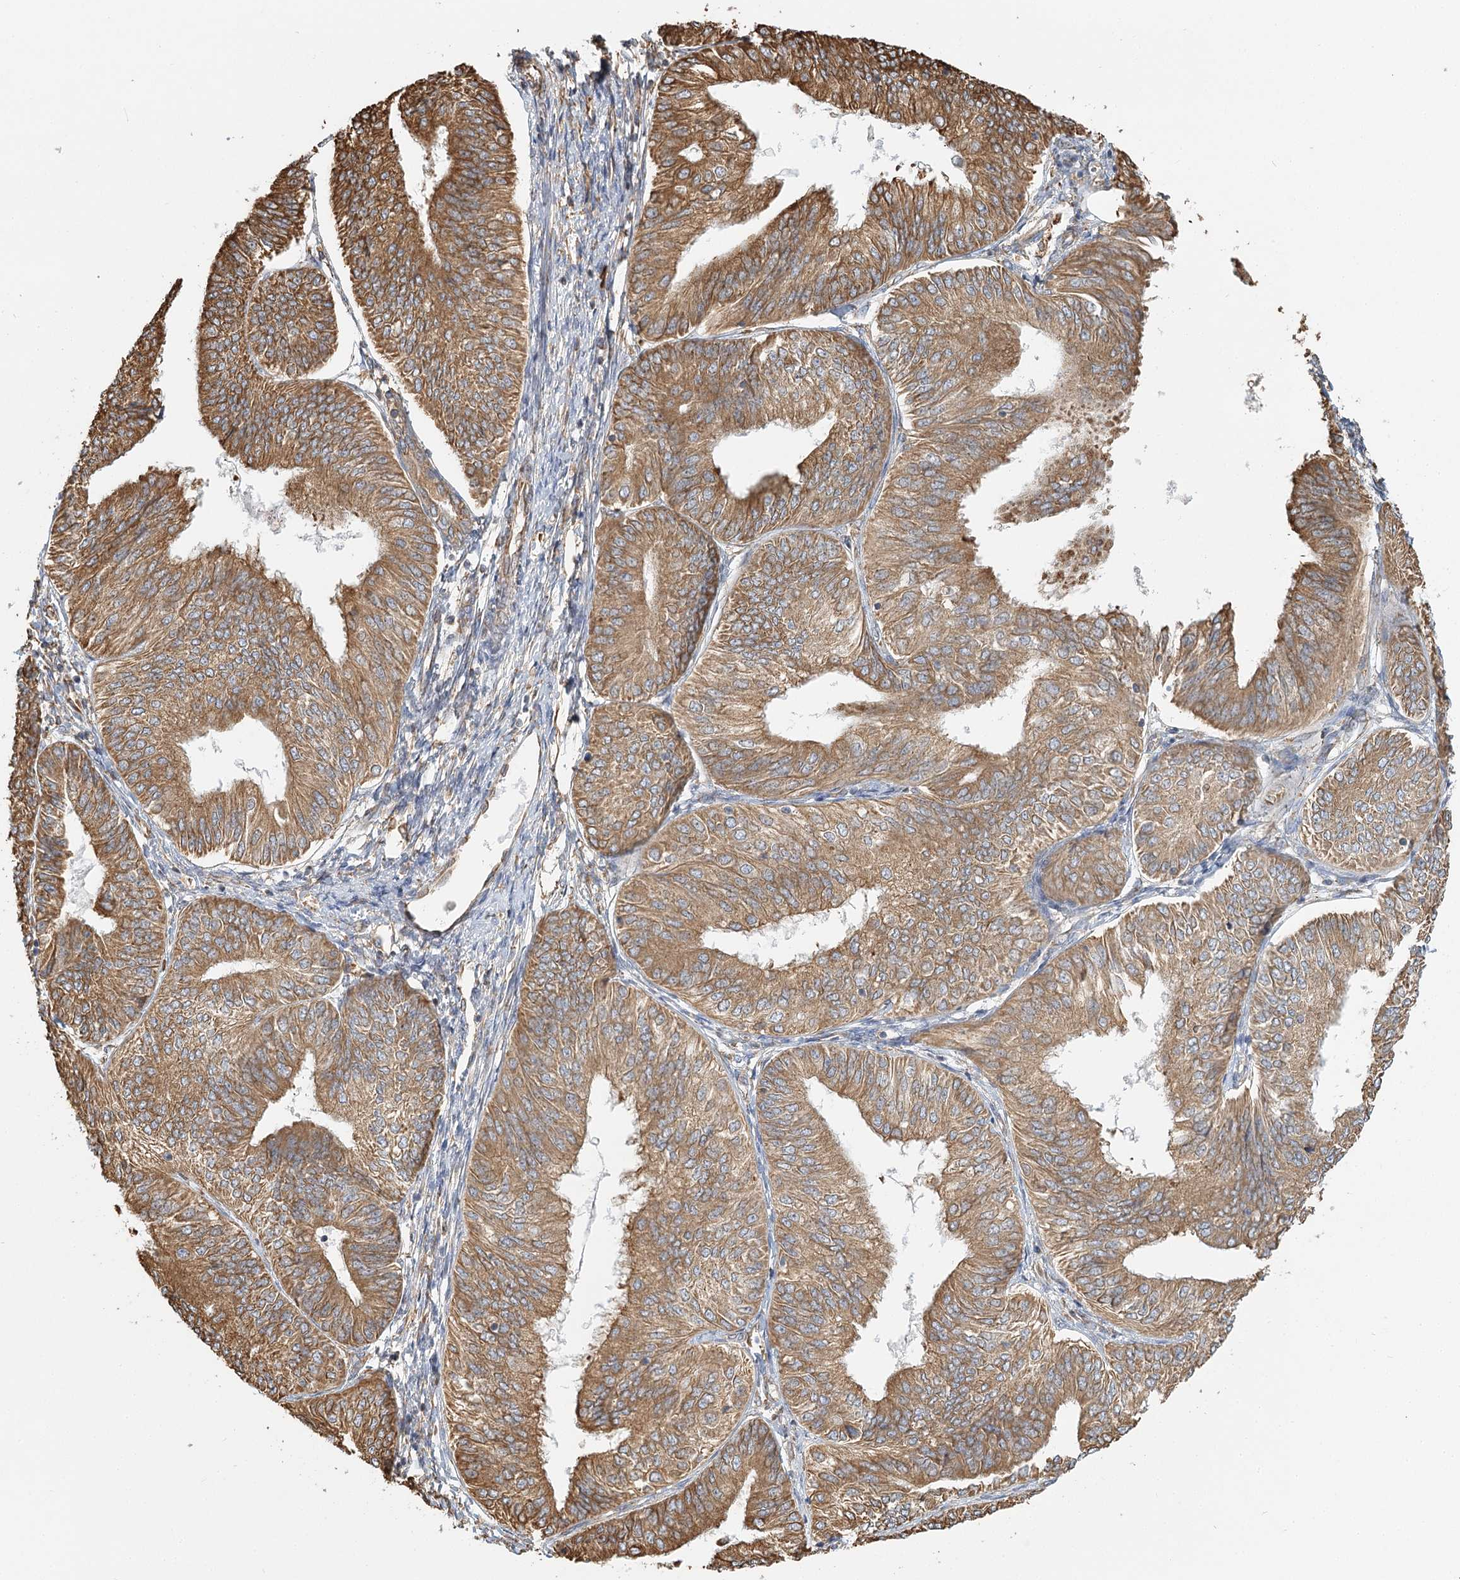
{"staining": {"intensity": "moderate", "quantity": ">75%", "location": "cytoplasmic/membranous"}, "tissue": "endometrial cancer", "cell_type": "Tumor cells", "image_type": "cancer", "snomed": [{"axis": "morphology", "description": "Adenocarcinoma, NOS"}, {"axis": "topography", "description": "Endometrium"}], "caption": "An immunohistochemistry (IHC) micrograph of tumor tissue is shown. Protein staining in brown labels moderate cytoplasmic/membranous positivity in endometrial cancer (adenocarcinoma) within tumor cells.", "gene": "TAS1R1", "patient": {"sex": "female", "age": 58}}